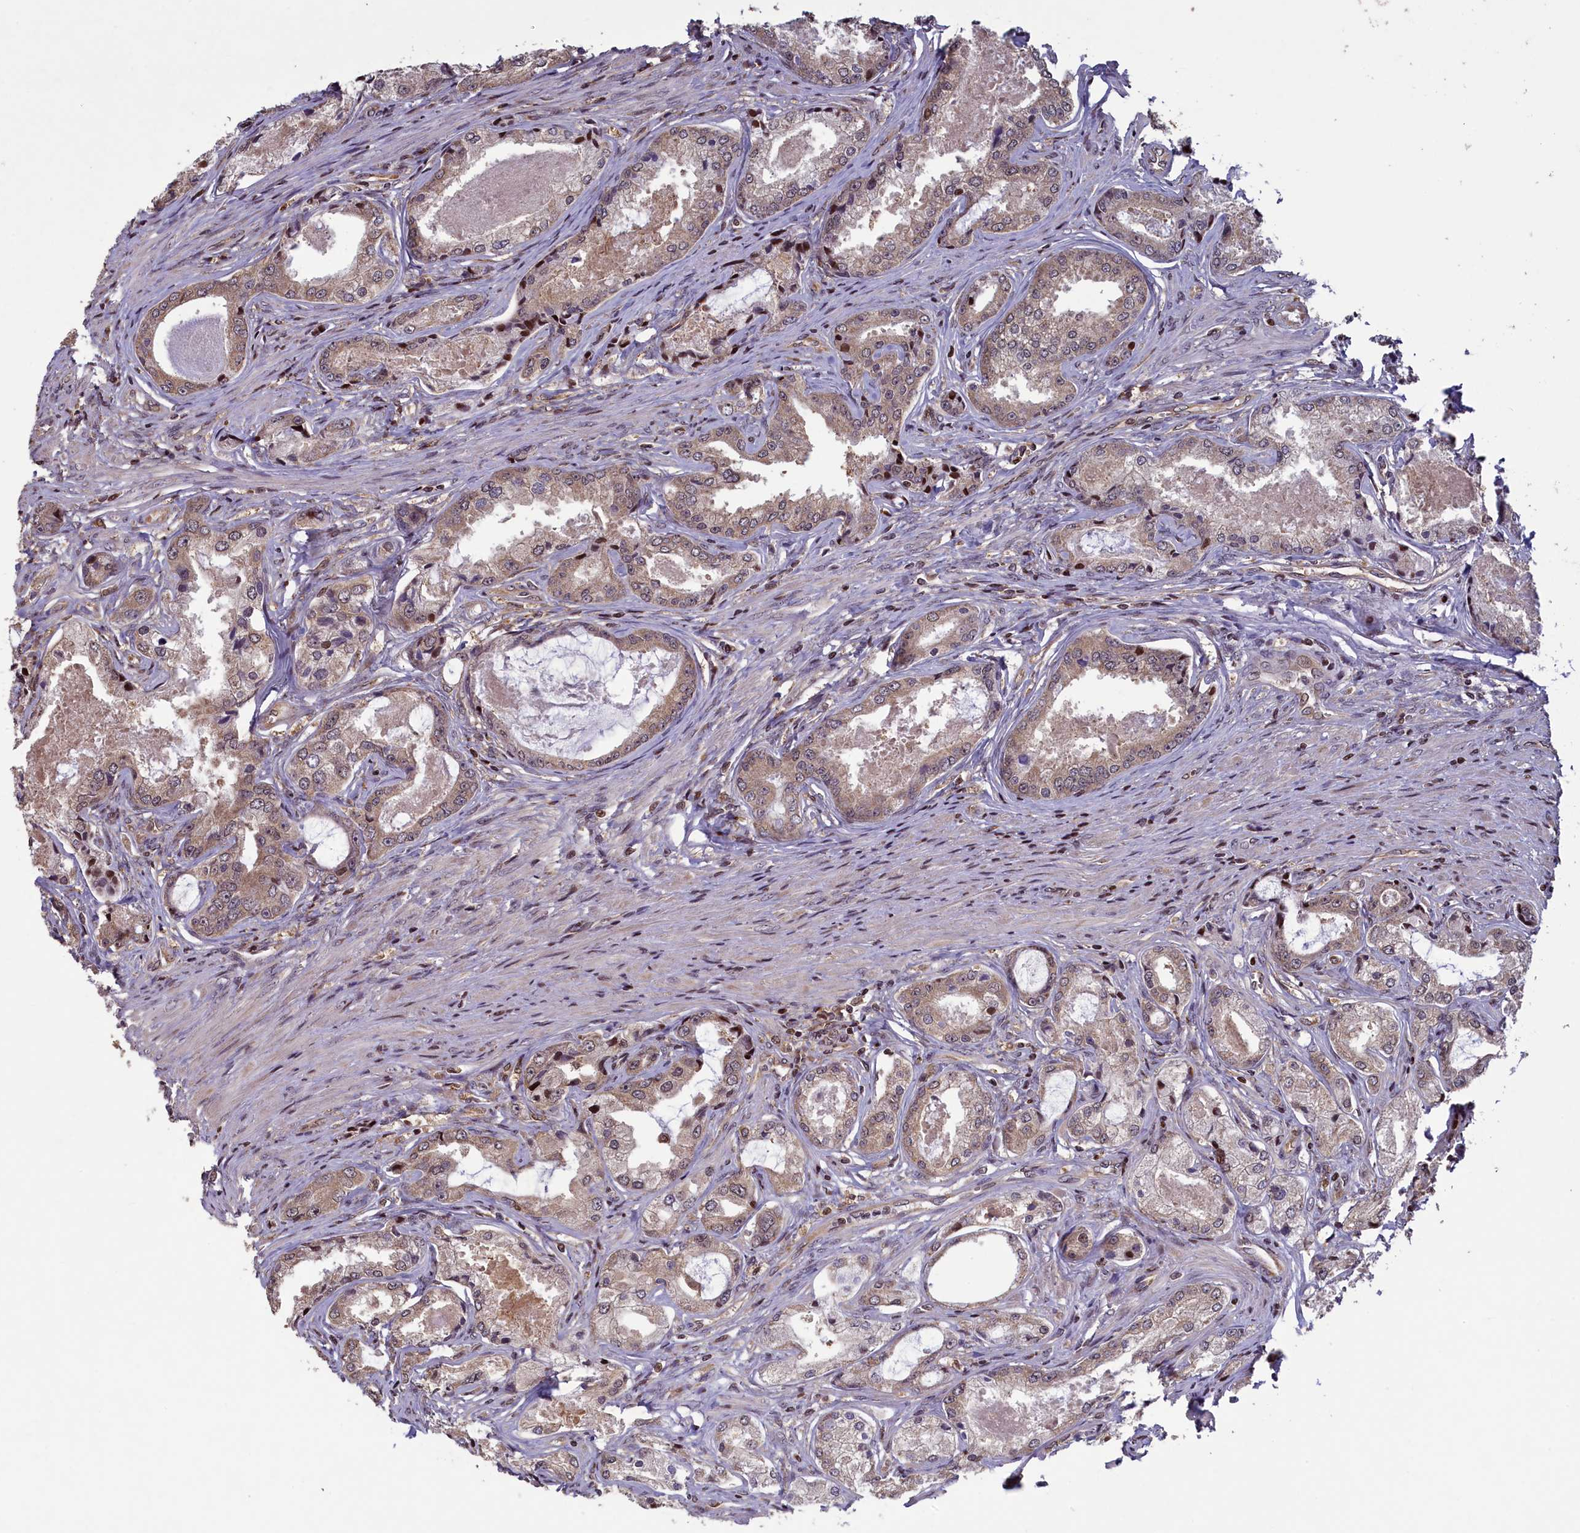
{"staining": {"intensity": "weak", "quantity": "25%-75%", "location": "cytoplasmic/membranous"}, "tissue": "prostate cancer", "cell_type": "Tumor cells", "image_type": "cancer", "snomed": [{"axis": "morphology", "description": "Adenocarcinoma, Low grade"}, {"axis": "topography", "description": "Prostate"}], "caption": "Immunohistochemical staining of human prostate adenocarcinoma (low-grade) reveals low levels of weak cytoplasmic/membranous staining in approximately 25%-75% of tumor cells. Immunohistochemistry stains the protein in brown and the nuclei are stained blue.", "gene": "NUBP1", "patient": {"sex": "male", "age": 68}}